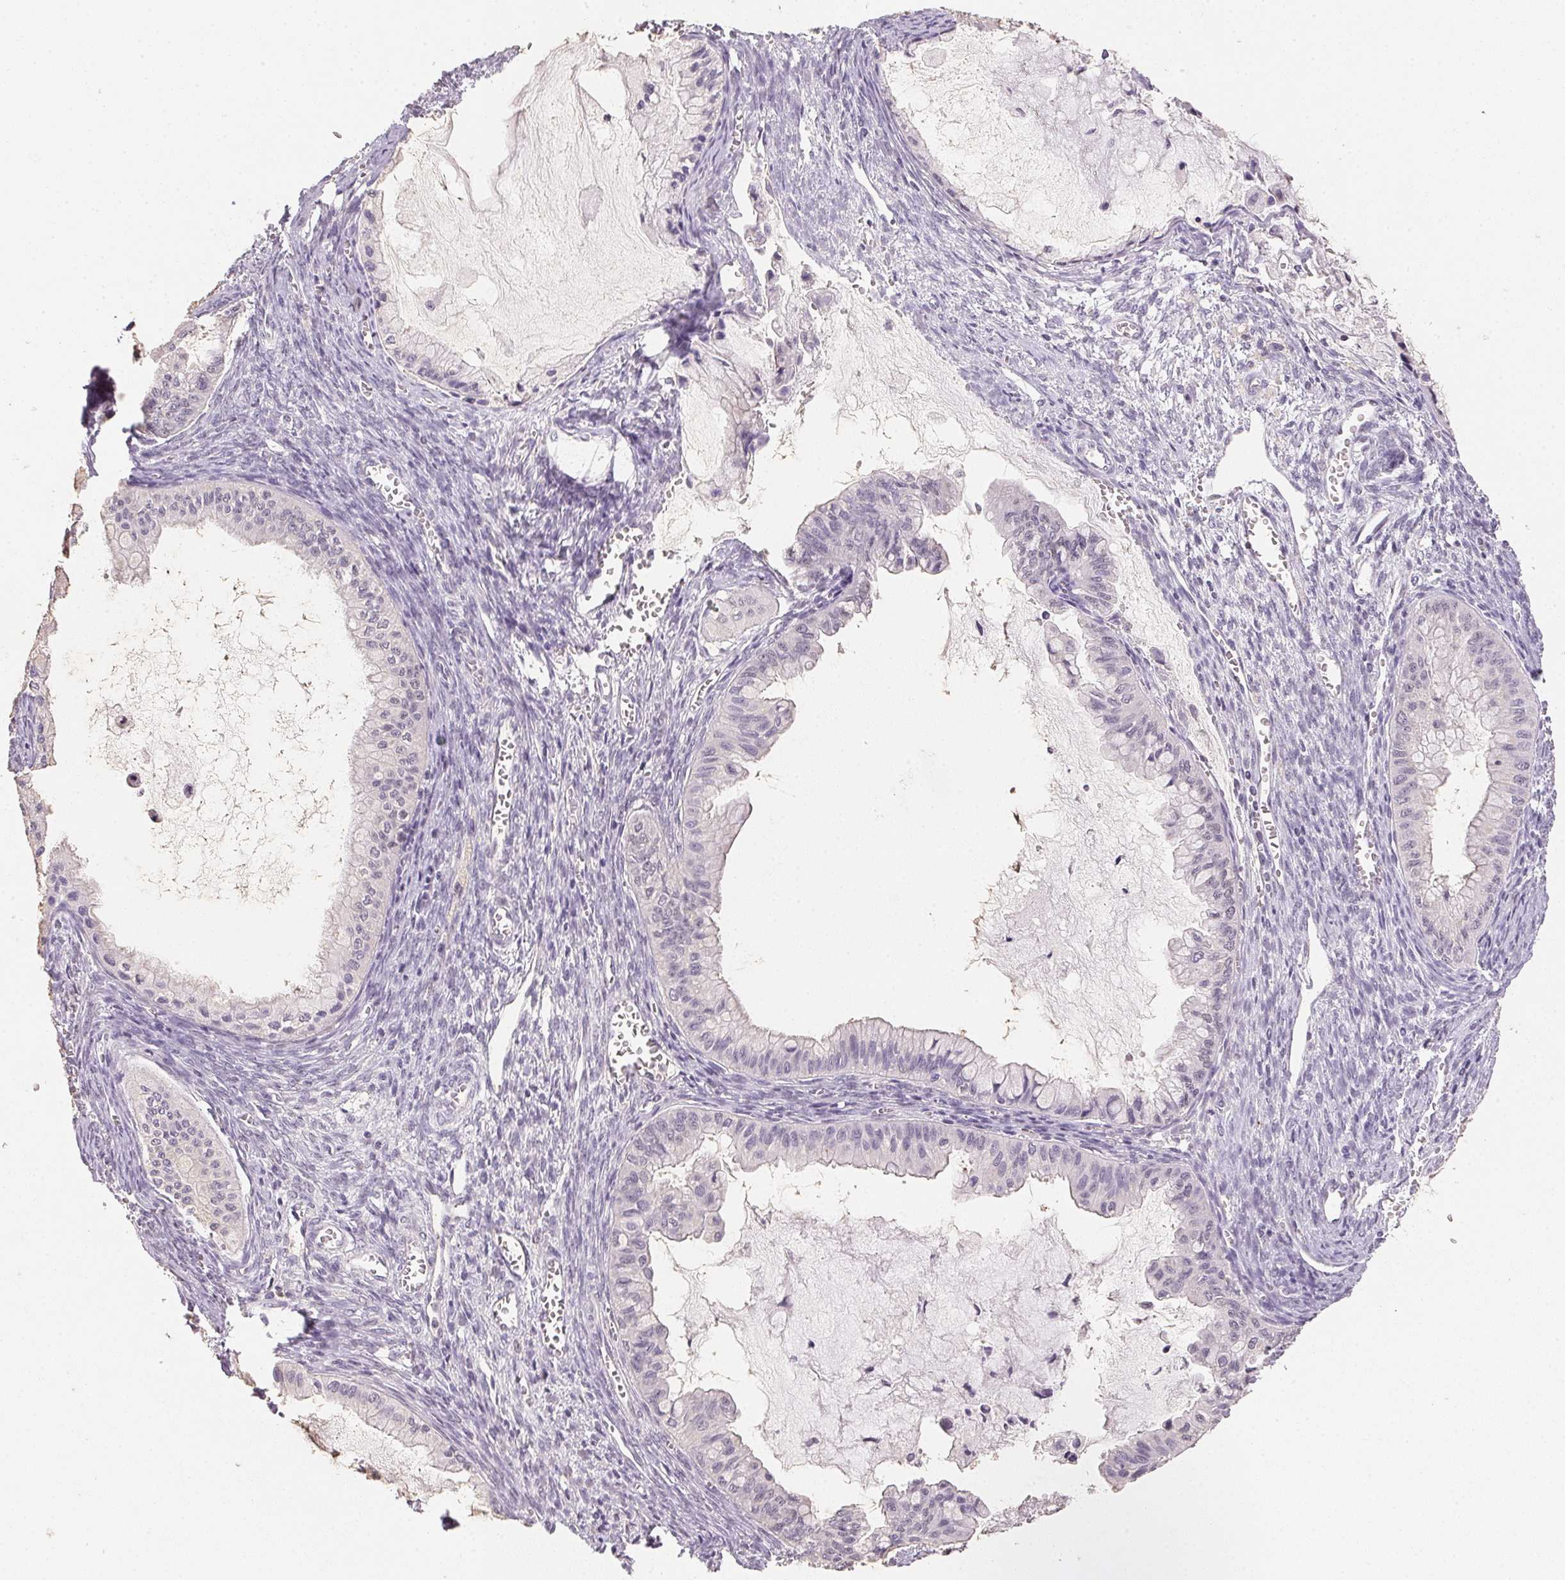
{"staining": {"intensity": "negative", "quantity": "none", "location": "none"}, "tissue": "ovarian cancer", "cell_type": "Tumor cells", "image_type": "cancer", "snomed": [{"axis": "morphology", "description": "Cystadenocarcinoma, mucinous, NOS"}, {"axis": "topography", "description": "Ovary"}], "caption": "Immunohistochemistry (IHC) histopathology image of human mucinous cystadenocarcinoma (ovarian) stained for a protein (brown), which reveals no expression in tumor cells.", "gene": "POLR3G", "patient": {"sex": "female", "age": 72}}